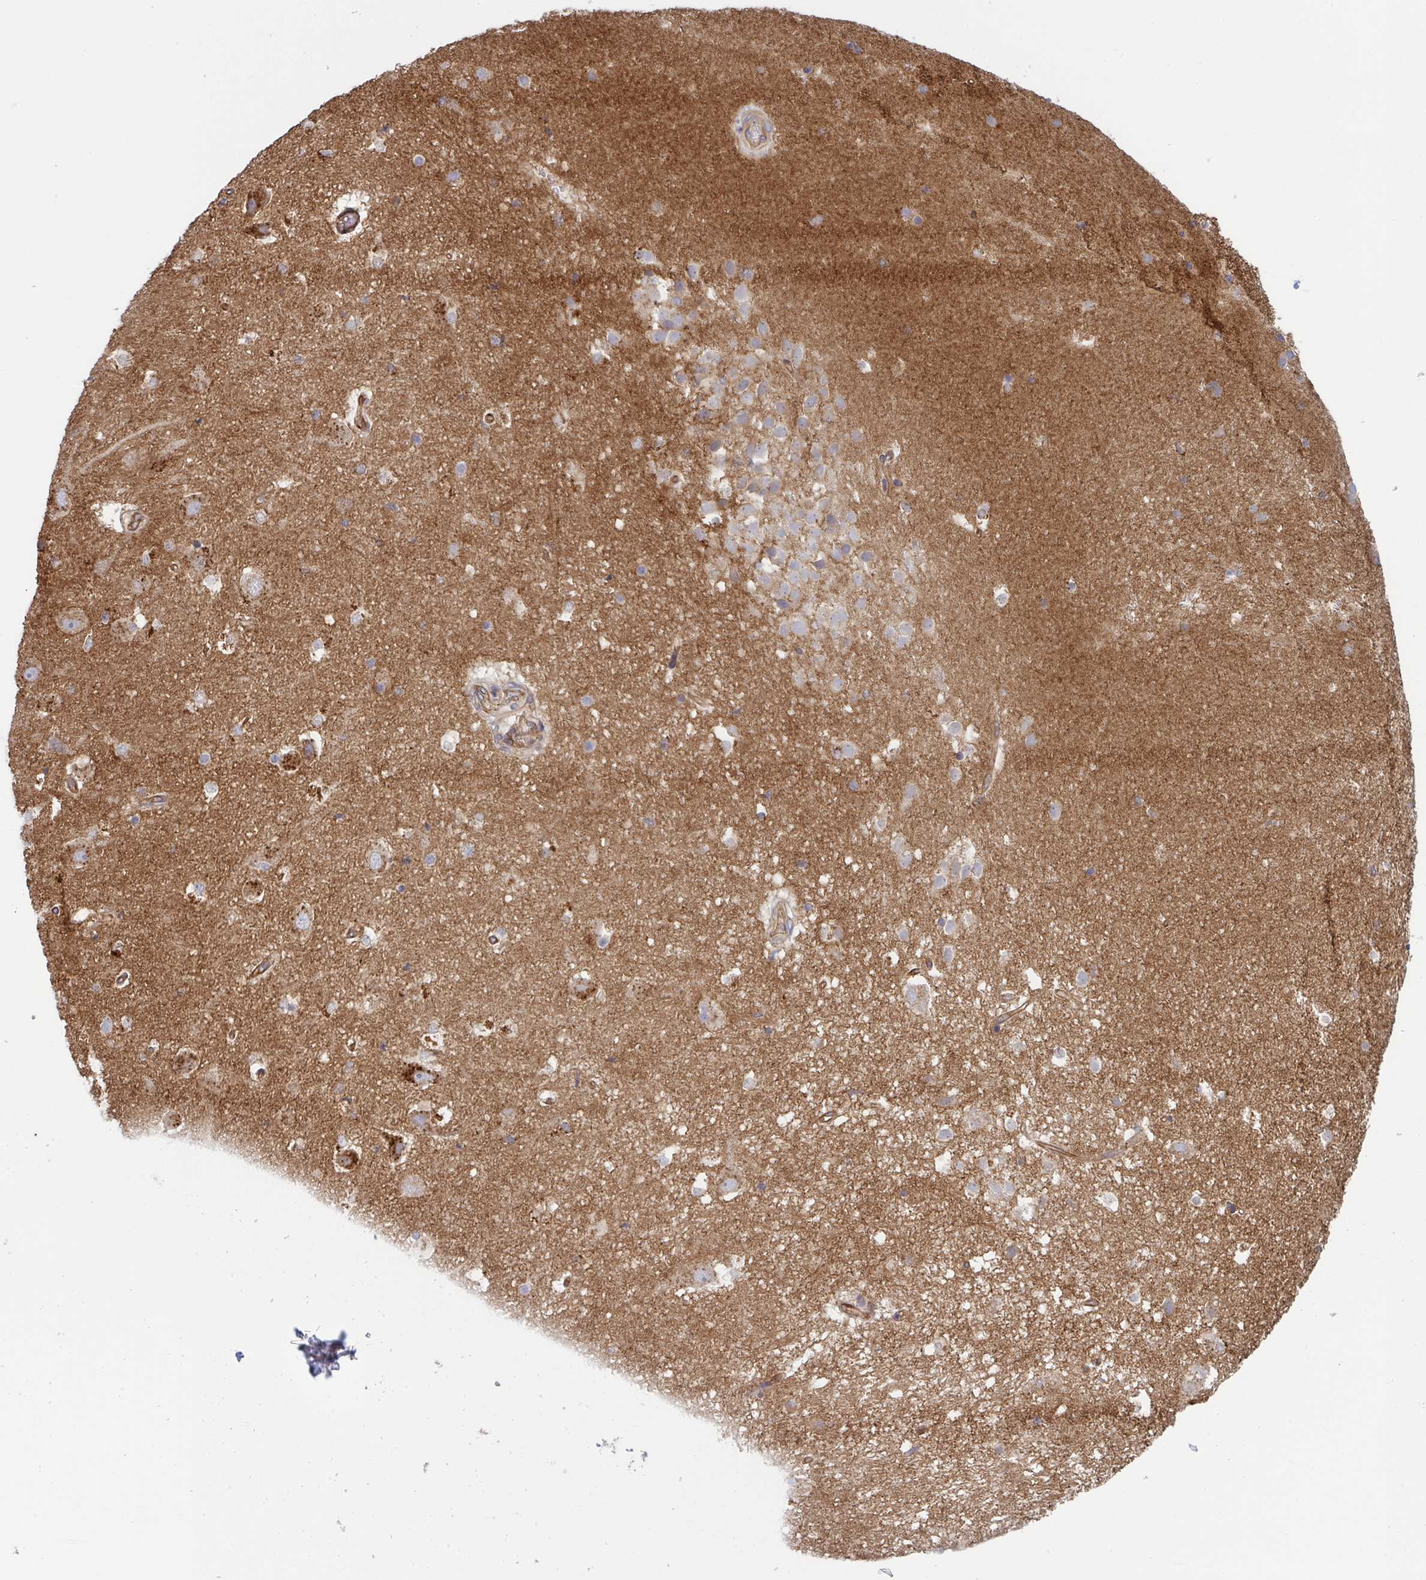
{"staining": {"intensity": "negative", "quantity": "none", "location": "none"}, "tissue": "hippocampus", "cell_type": "Glial cells", "image_type": "normal", "snomed": [{"axis": "morphology", "description": "Normal tissue, NOS"}, {"axis": "topography", "description": "Hippocampus"}], "caption": "A high-resolution image shows immunohistochemistry (IHC) staining of benign hippocampus, which shows no significant expression in glial cells.", "gene": "C4orf36", "patient": {"sex": "male", "age": 26}}